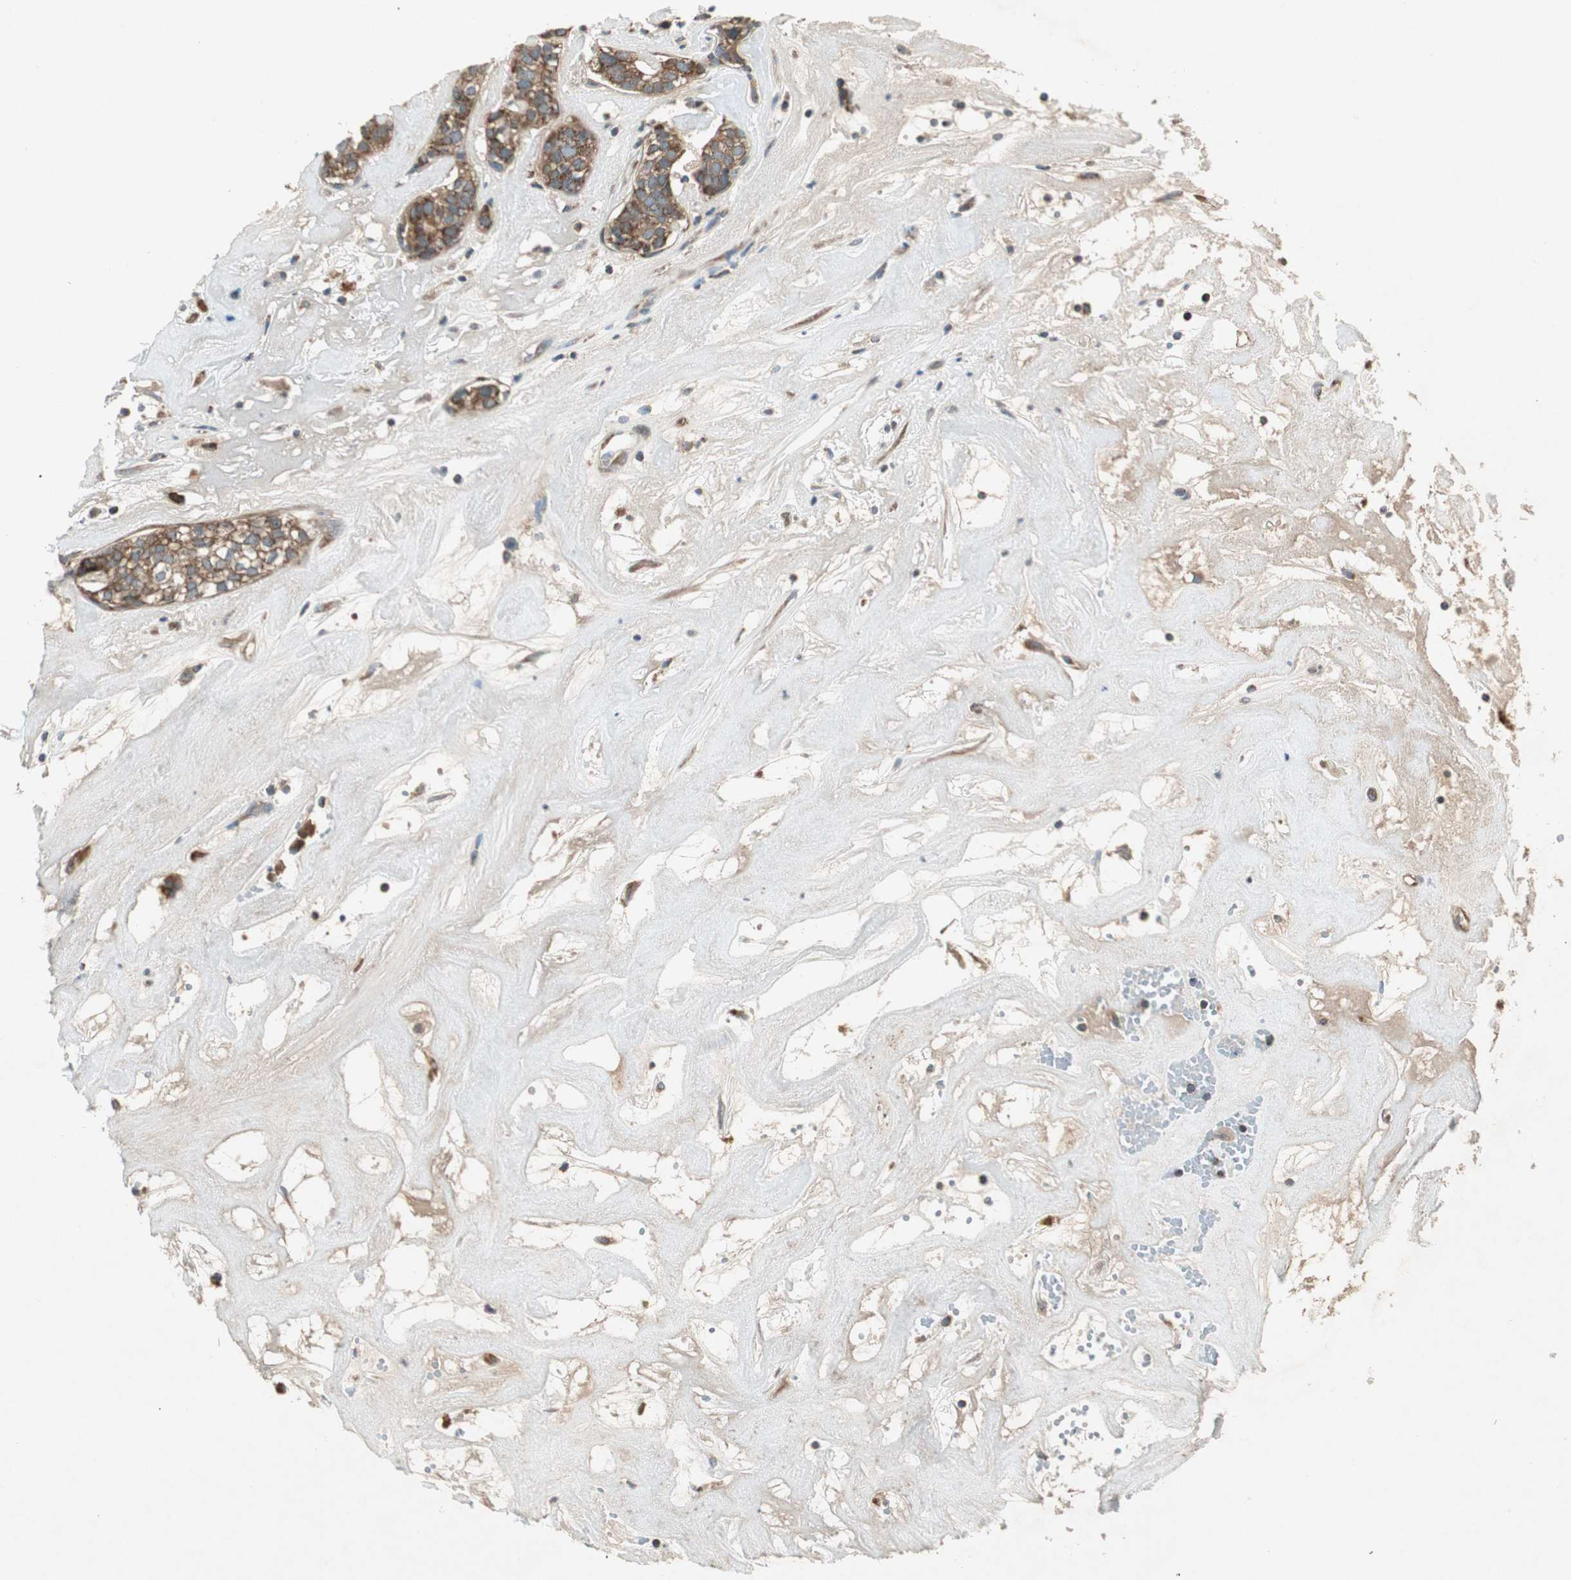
{"staining": {"intensity": "strong", "quantity": ">75%", "location": "cytoplasmic/membranous"}, "tissue": "head and neck cancer", "cell_type": "Tumor cells", "image_type": "cancer", "snomed": [{"axis": "morphology", "description": "Adenocarcinoma, NOS"}, {"axis": "topography", "description": "Salivary gland"}, {"axis": "topography", "description": "Head-Neck"}], "caption": "A brown stain labels strong cytoplasmic/membranous expression of a protein in head and neck cancer (adenocarcinoma) tumor cells.", "gene": "CHADL", "patient": {"sex": "female", "age": 65}}